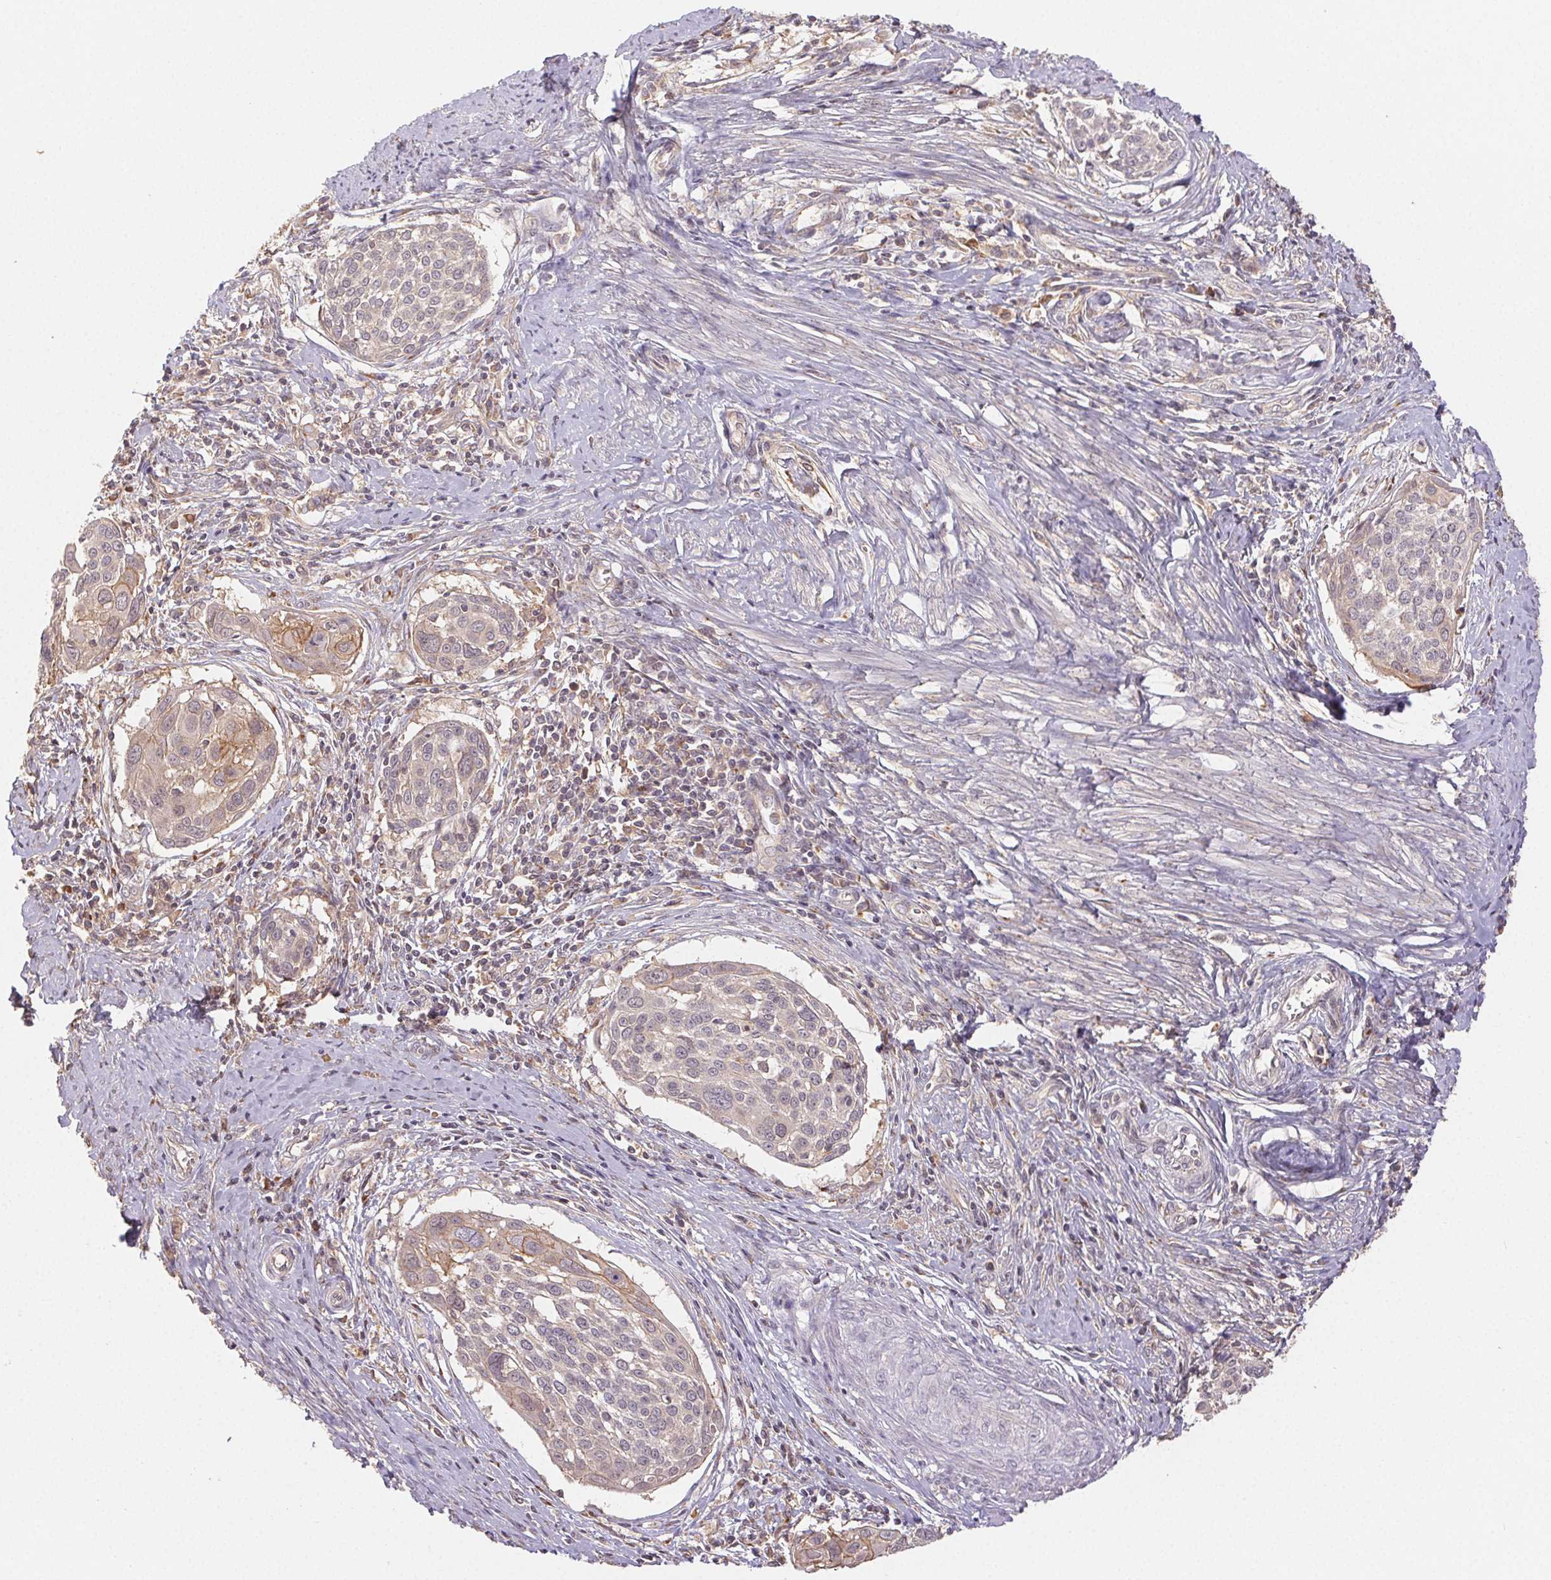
{"staining": {"intensity": "weak", "quantity": "<25%", "location": "cytoplasmic/membranous"}, "tissue": "cervical cancer", "cell_type": "Tumor cells", "image_type": "cancer", "snomed": [{"axis": "morphology", "description": "Squamous cell carcinoma, NOS"}, {"axis": "topography", "description": "Cervix"}], "caption": "The micrograph shows no staining of tumor cells in cervical cancer.", "gene": "MAPKAPK2", "patient": {"sex": "female", "age": 39}}